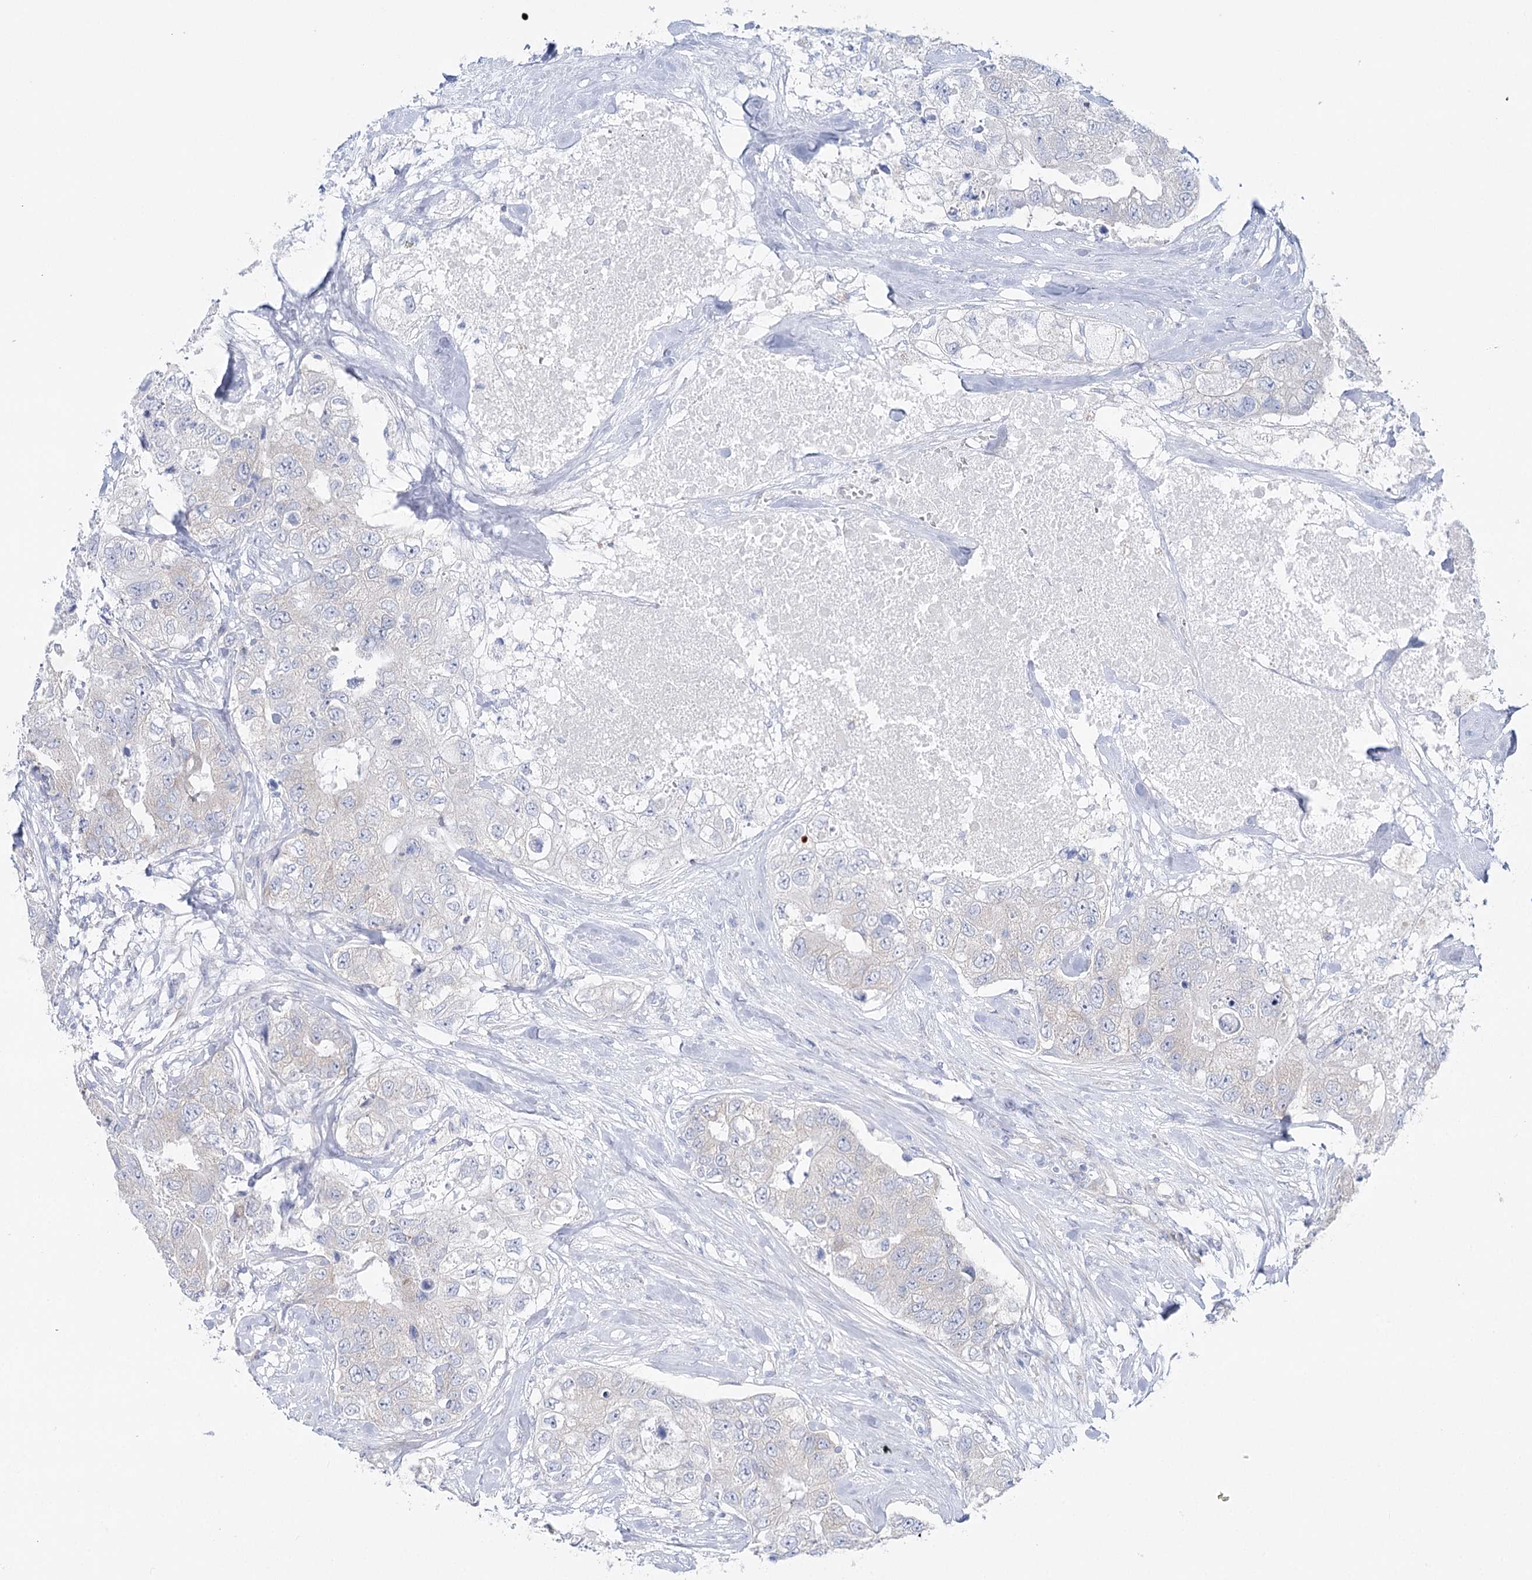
{"staining": {"intensity": "negative", "quantity": "none", "location": "none"}, "tissue": "breast cancer", "cell_type": "Tumor cells", "image_type": "cancer", "snomed": [{"axis": "morphology", "description": "Duct carcinoma"}, {"axis": "topography", "description": "Breast"}], "caption": "An immunohistochemistry (IHC) image of intraductal carcinoma (breast) is shown. There is no staining in tumor cells of intraductal carcinoma (breast).", "gene": "CSN3", "patient": {"sex": "female", "age": 62}}